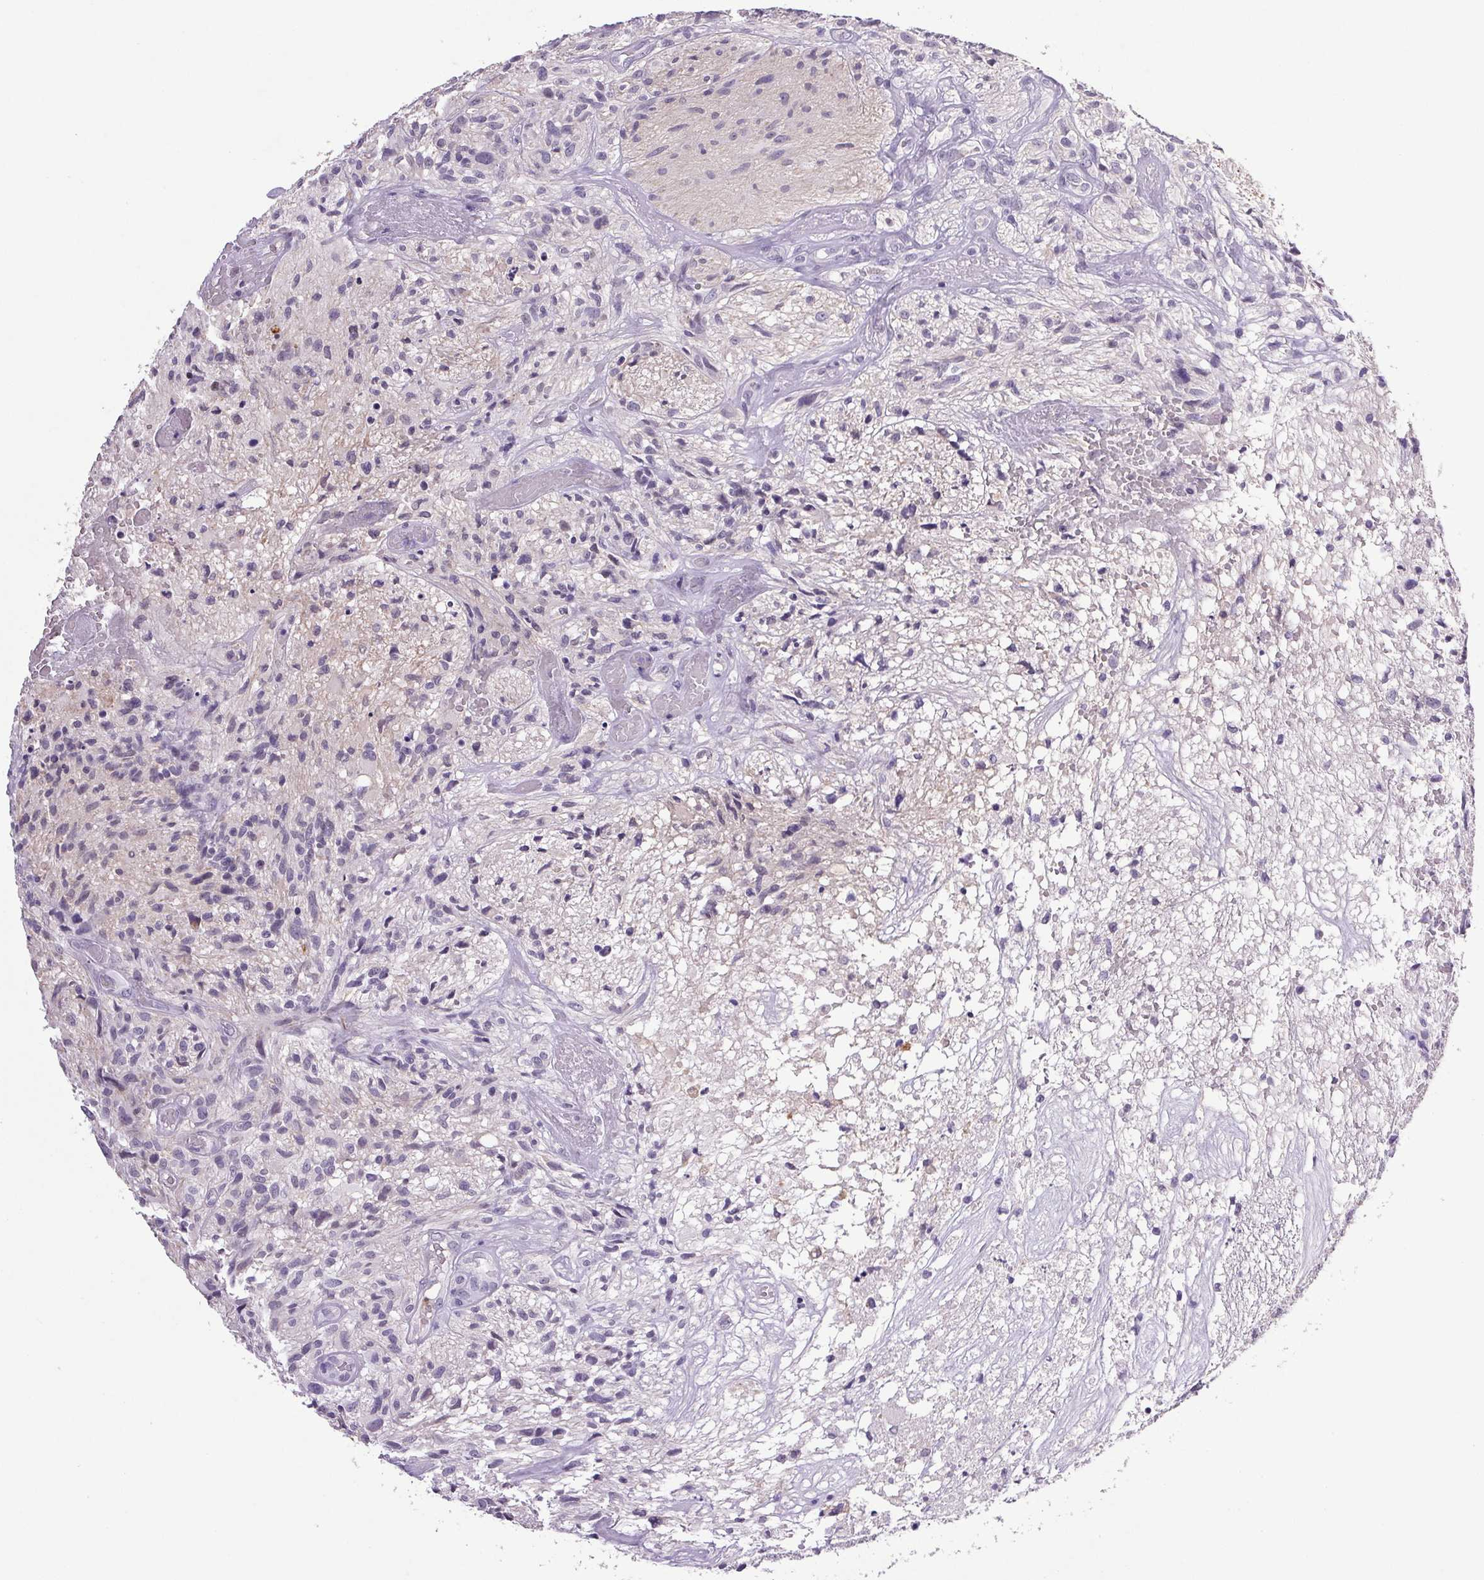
{"staining": {"intensity": "negative", "quantity": "none", "location": "none"}, "tissue": "glioma", "cell_type": "Tumor cells", "image_type": "cancer", "snomed": [{"axis": "morphology", "description": "Glioma, malignant, High grade"}, {"axis": "topography", "description": "Brain"}], "caption": "Tumor cells are negative for protein expression in human glioma. (Stains: DAB IHC with hematoxylin counter stain, Microscopy: brightfield microscopy at high magnification).", "gene": "TRDN", "patient": {"sex": "male", "age": 75}}